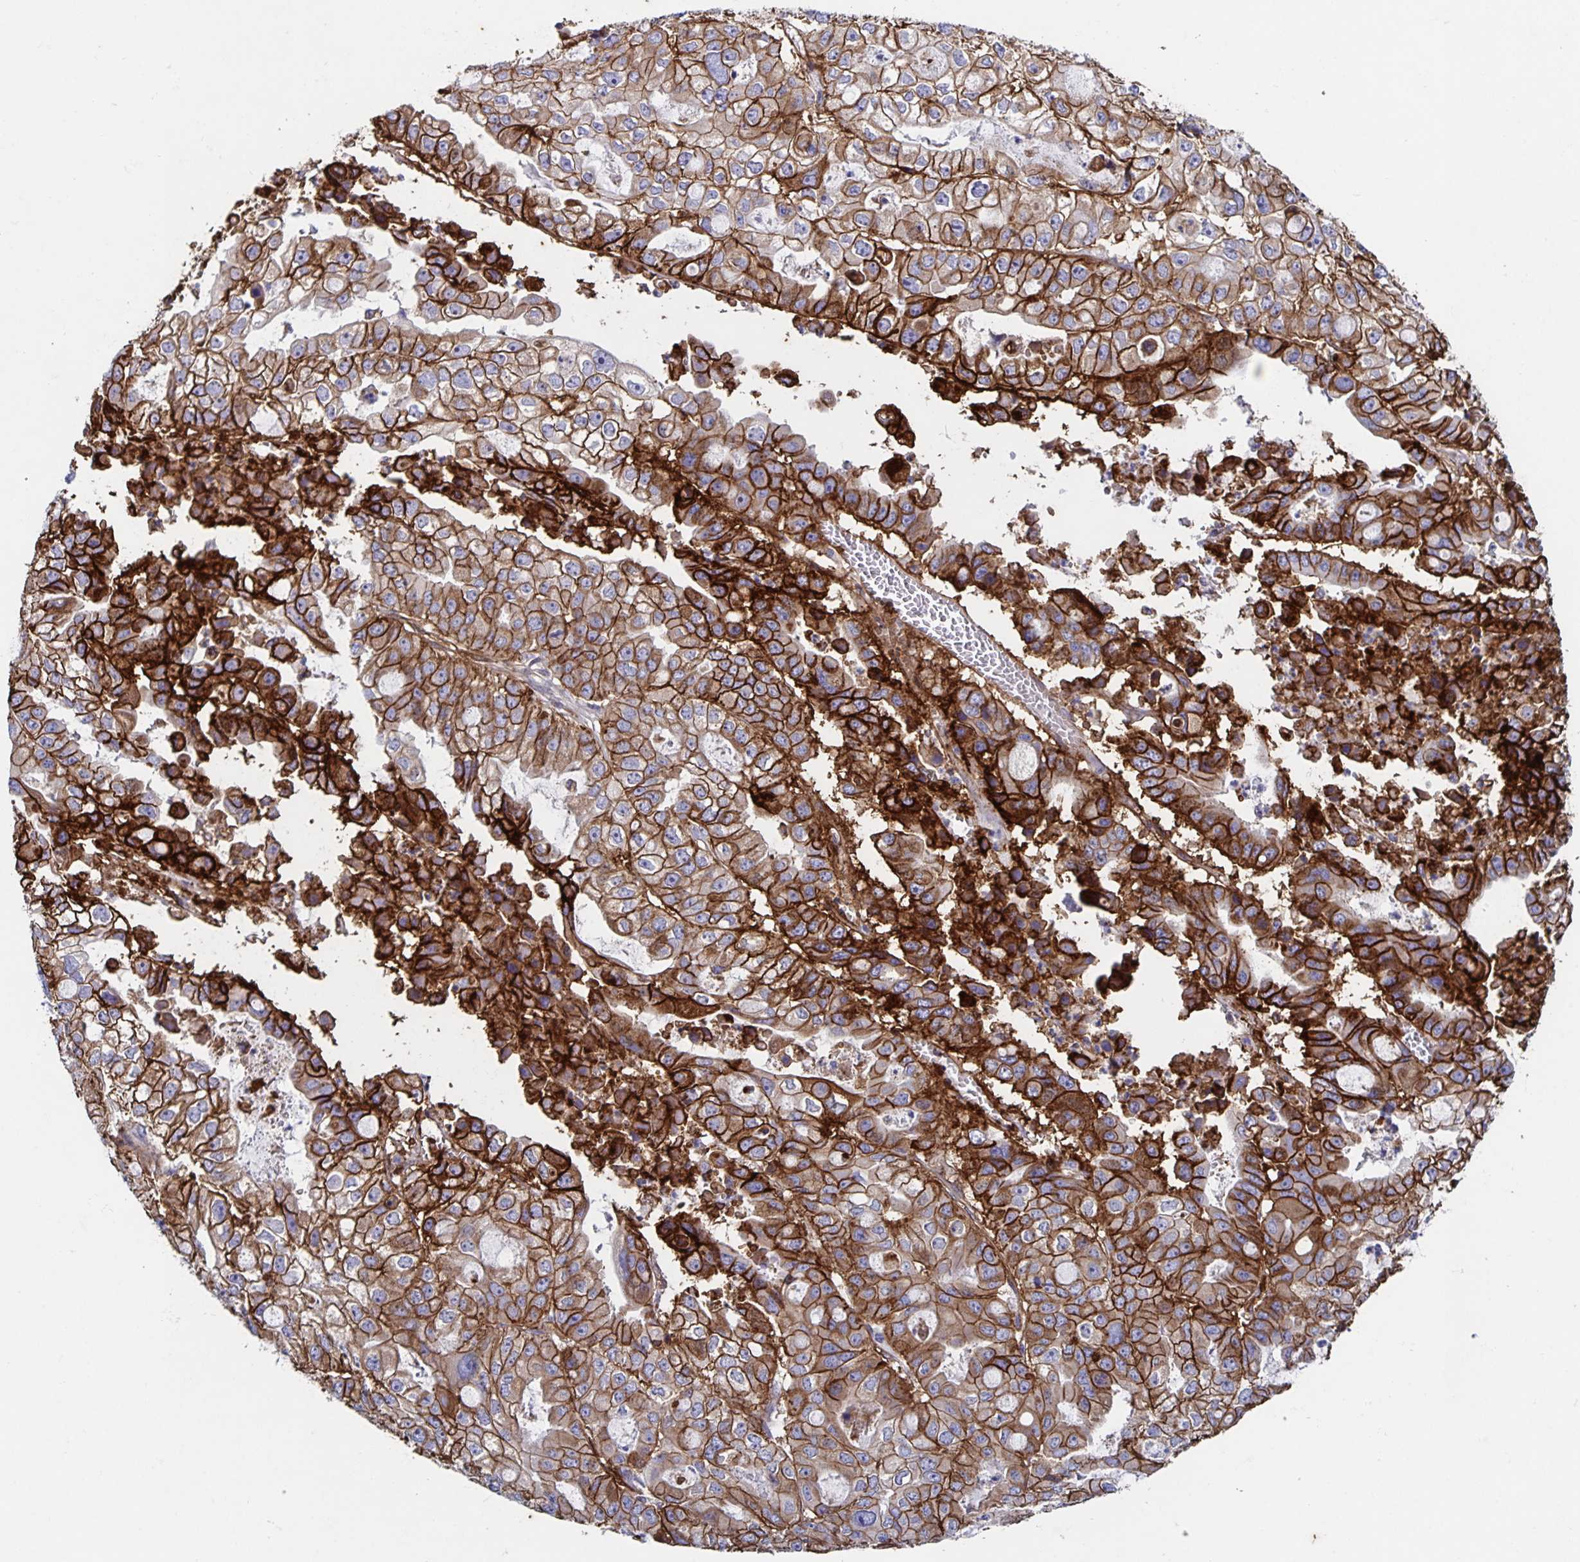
{"staining": {"intensity": "strong", "quantity": ">75%", "location": "cytoplasmic/membranous"}, "tissue": "ovarian cancer", "cell_type": "Tumor cells", "image_type": "cancer", "snomed": [{"axis": "morphology", "description": "Cystadenocarcinoma, serous, NOS"}, {"axis": "topography", "description": "Ovary"}], "caption": "DAB (3,3'-diaminobenzidine) immunohistochemical staining of human ovarian serous cystadenocarcinoma exhibits strong cytoplasmic/membranous protein positivity in about >75% of tumor cells.", "gene": "ITGA2", "patient": {"sex": "female", "age": 56}}